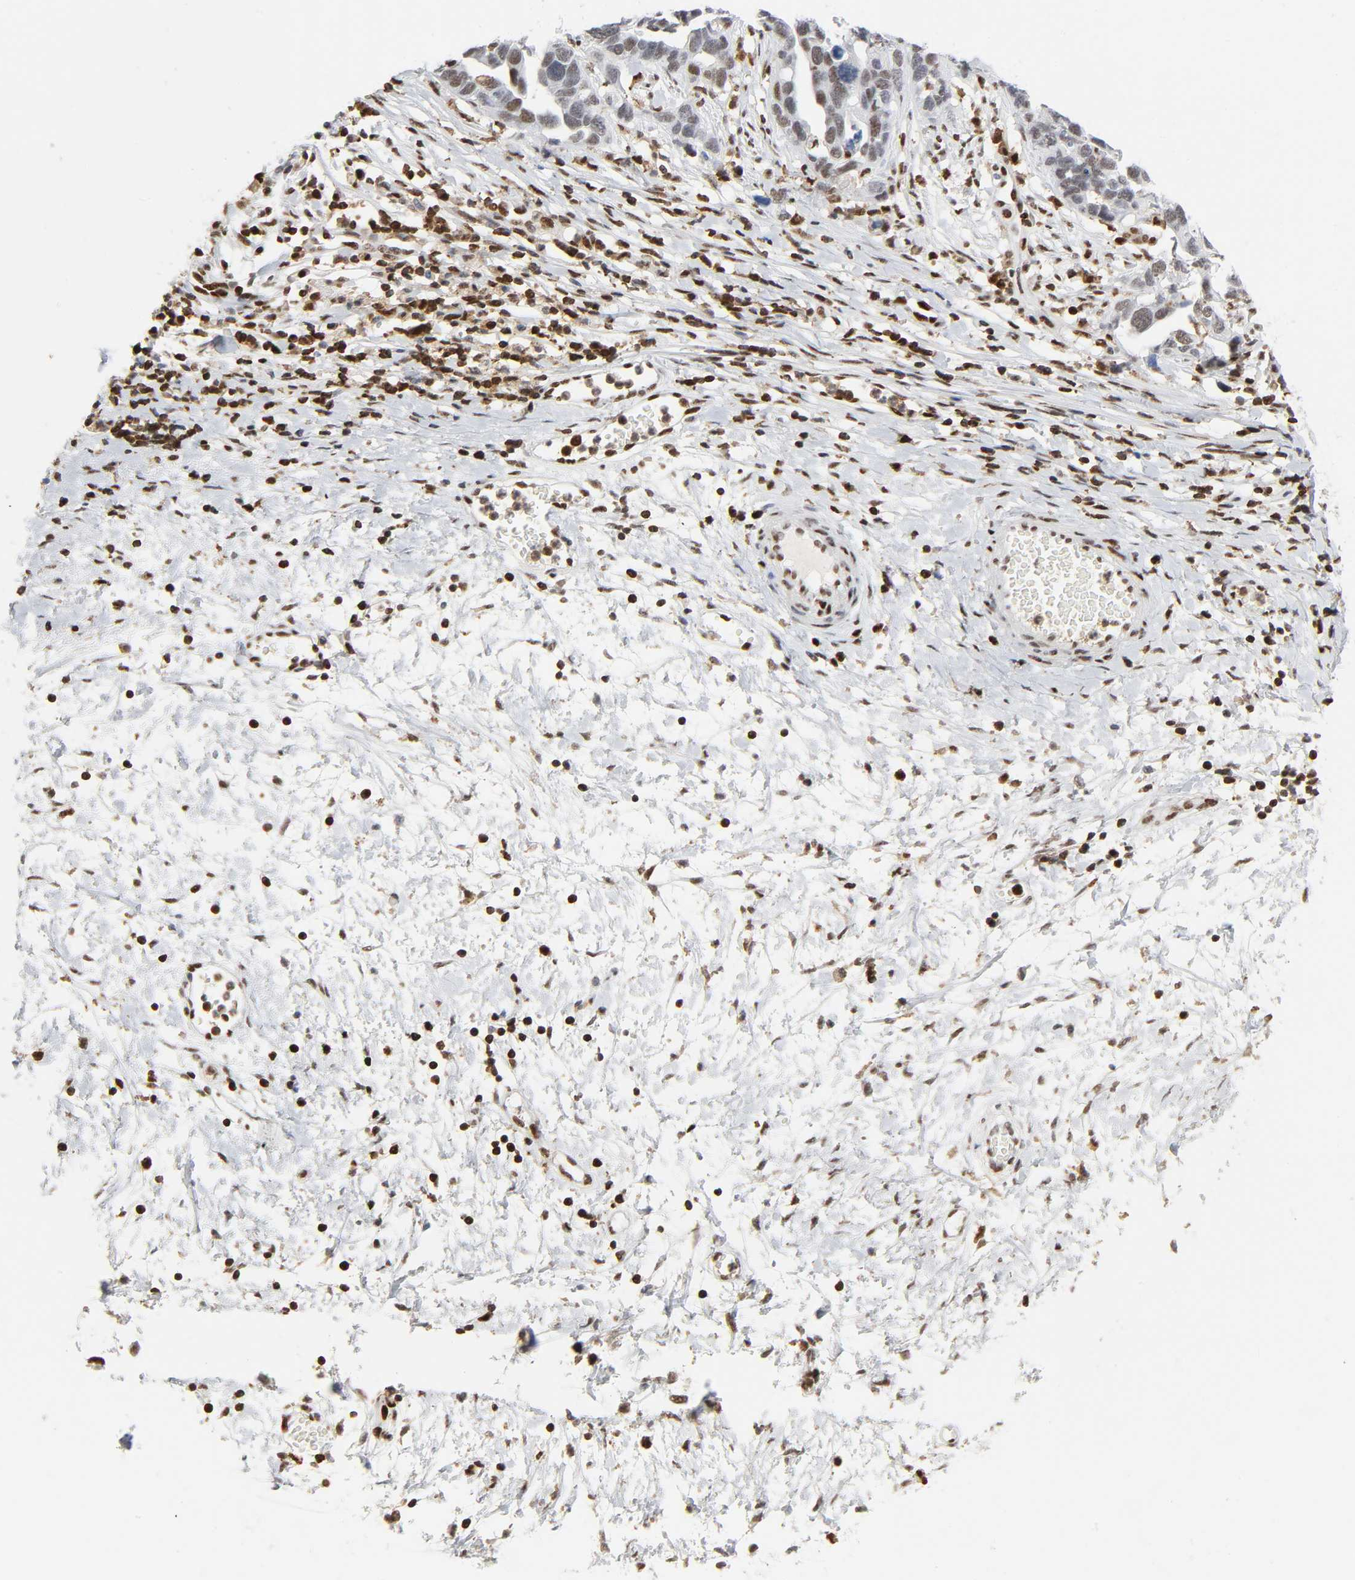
{"staining": {"intensity": "moderate", "quantity": "25%-75%", "location": "nuclear"}, "tissue": "ovarian cancer", "cell_type": "Tumor cells", "image_type": "cancer", "snomed": [{"axis": "morphology", "description": "Cystadenocarcinoma, serous, NOS"}, {"axis": "topography", "description": "Ovary"}], "caption": "Ovarian cancer (serous cystadenocarcinoma) was stained to show a protein in brown. There is medium levels of moderate nuclear staining in approximately 25%-75% of tumor cells. The staining was performed using DAB, with brown indicating positive protein expression. Nuclei are stained blue with hematoxylin.", "gene": "WAS", "patient": {"sex": "female", "age": 54}}